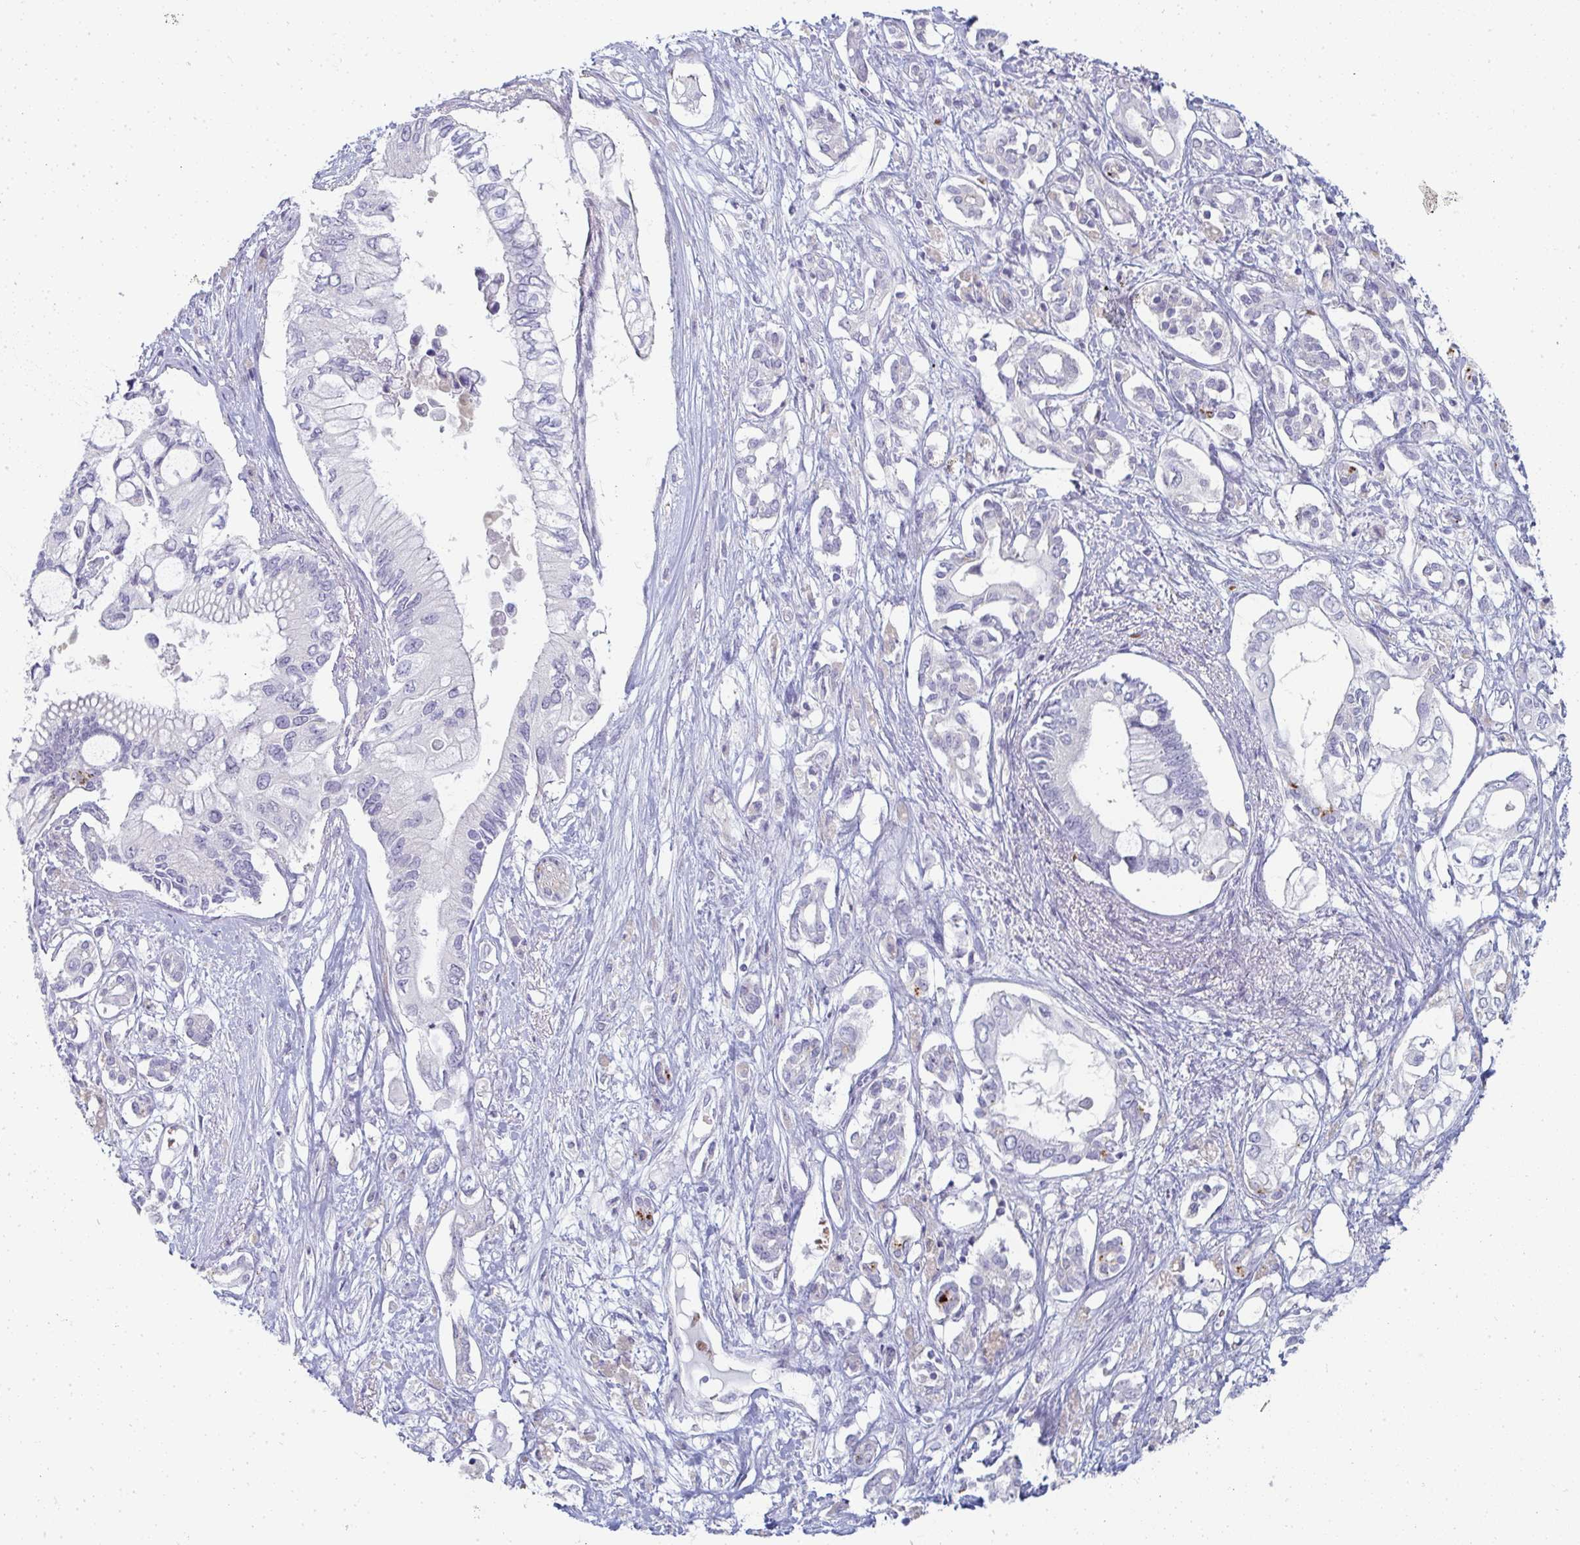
{"staining": {"intensity": "negative", "quantity": "none", "location": "none"}, "tissue": "pancreatic cancer", "cell_type": "Tumor cells", "image_type": "cancer", "snomed": [{"axis": "morphology", "description": "Adenocarcinoma, NOS"}, {"axis": "topography", "description": "Pancreas"}], "caption": "DAB immunohistochemical staining of human pancreatic cancer (adenocarcinoma) displays no significant expression in tumor cells.", "gene": "SHB", "patient": {"sex": "female", "age": 63}}